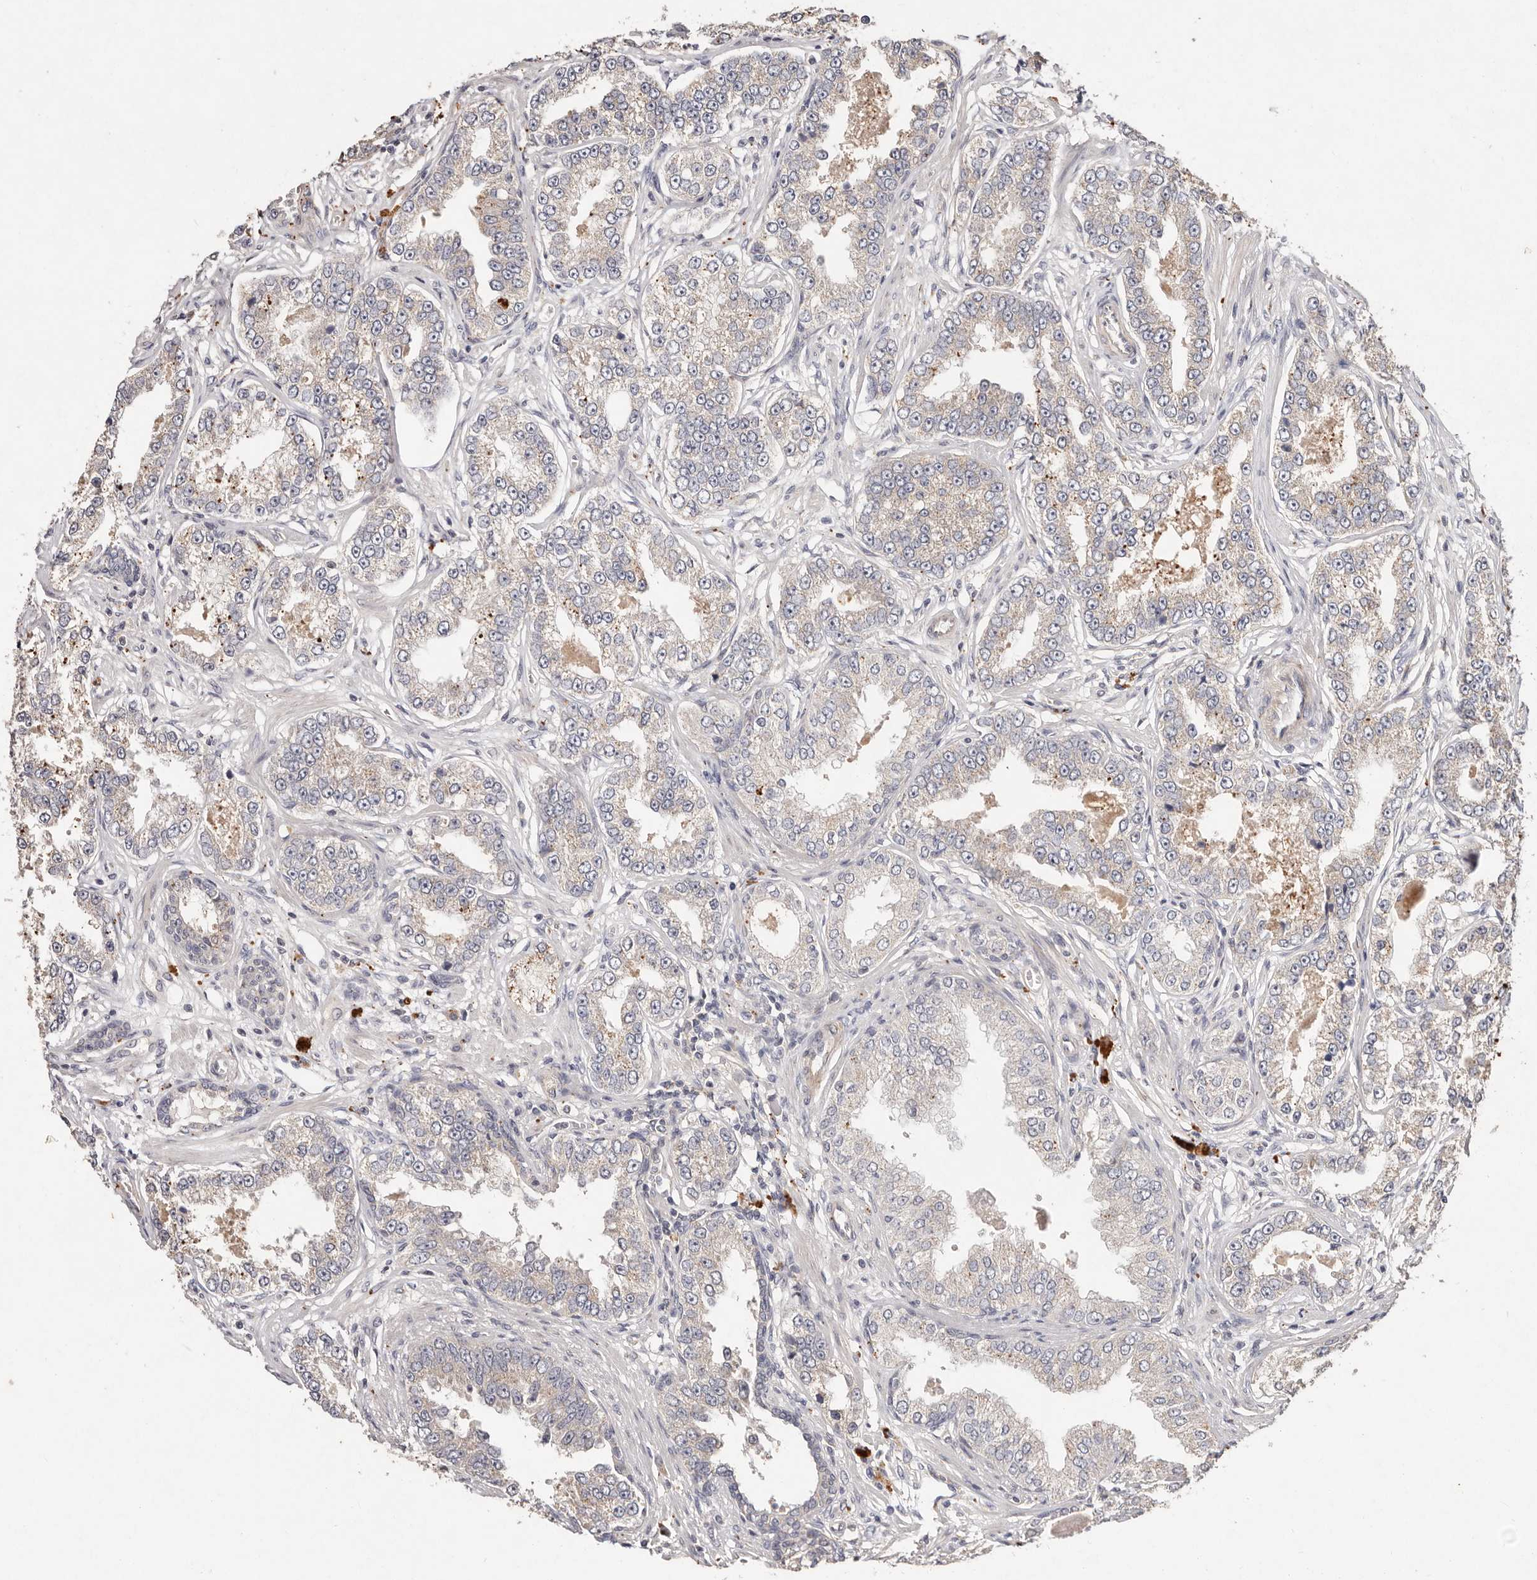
{"staining": {"intensity": "negative", "quantity": "none", "location": "none"}, "tissue": "prostate cancer", "cell_type": "Tumor cells", "image_type": "cancer", "snomed": [{"axis": "morphology", "description": "Normal tissue, NOS"}, {"axis": "morphology", "description": "Adenocarcinoma, High grade"}, {"axis": "topography", "description": "Prostate"}], "caption": "Tumor cells show no significant protein staining in prostate cancer. (DAB immunohistochemistry (IHC) visualized using brightfield microscopy, high magnification).", "gene": "THBS3", "patient": {"sex": "male", "age": 83}}